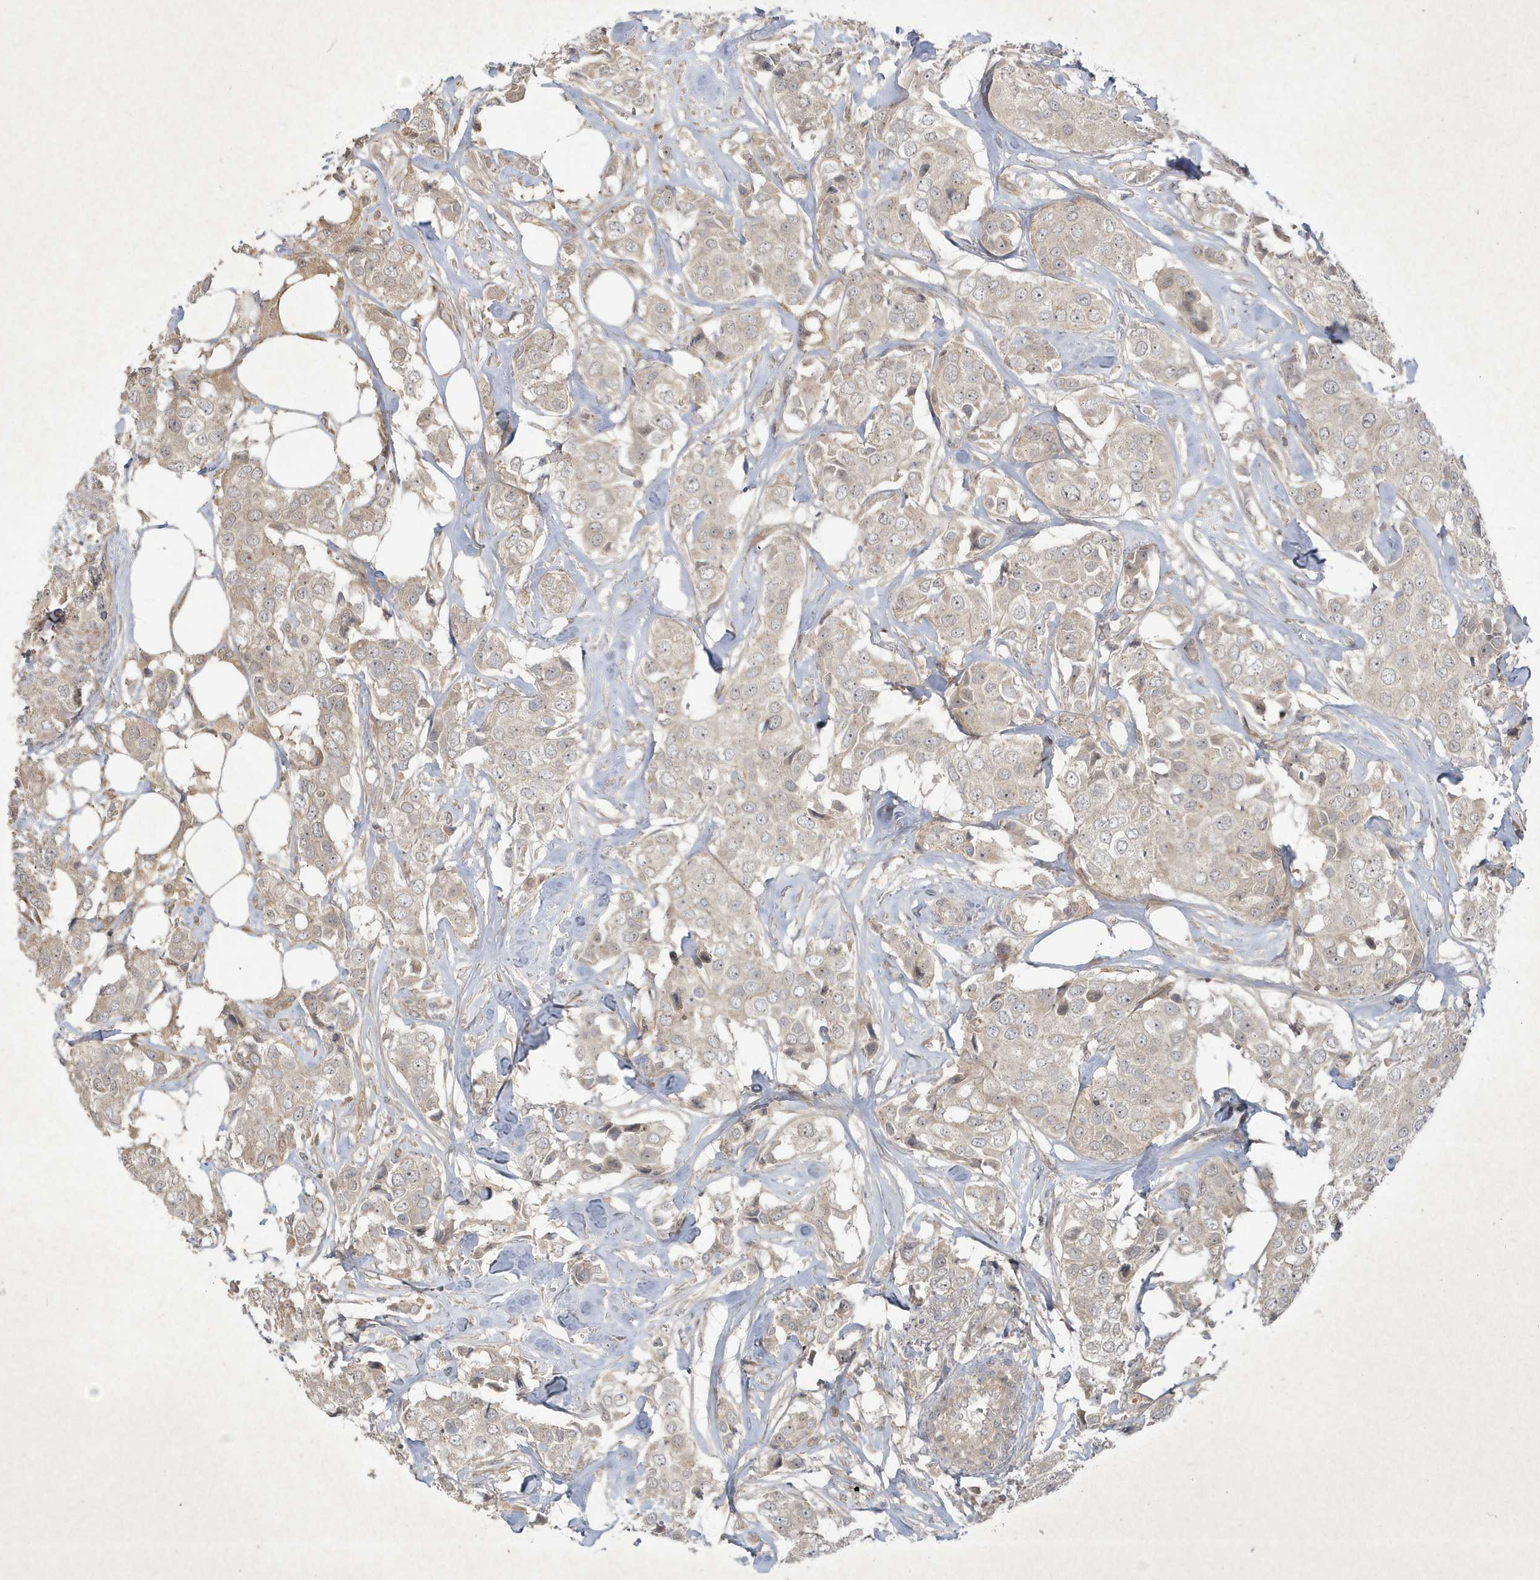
{"staining": {"intensity": "weak", "quantity": "<25%", "location": "cytoplasmic/membranous"}, "tissue": "breast cancer", "cell_type": "Tumor cells", "image_type": "cancer", "snomed": [{"axis": "morphology", "description": "Duct carcinoma"}, {"axis": "topography", "description": "Breast"}], "caption": "Intraductal carcinoma (breast) was stained to show a protein in brown. There is no significant expression in tumor cells.", "gene": "FAM83C", "patient": {"sex": "female", "age": 80}}